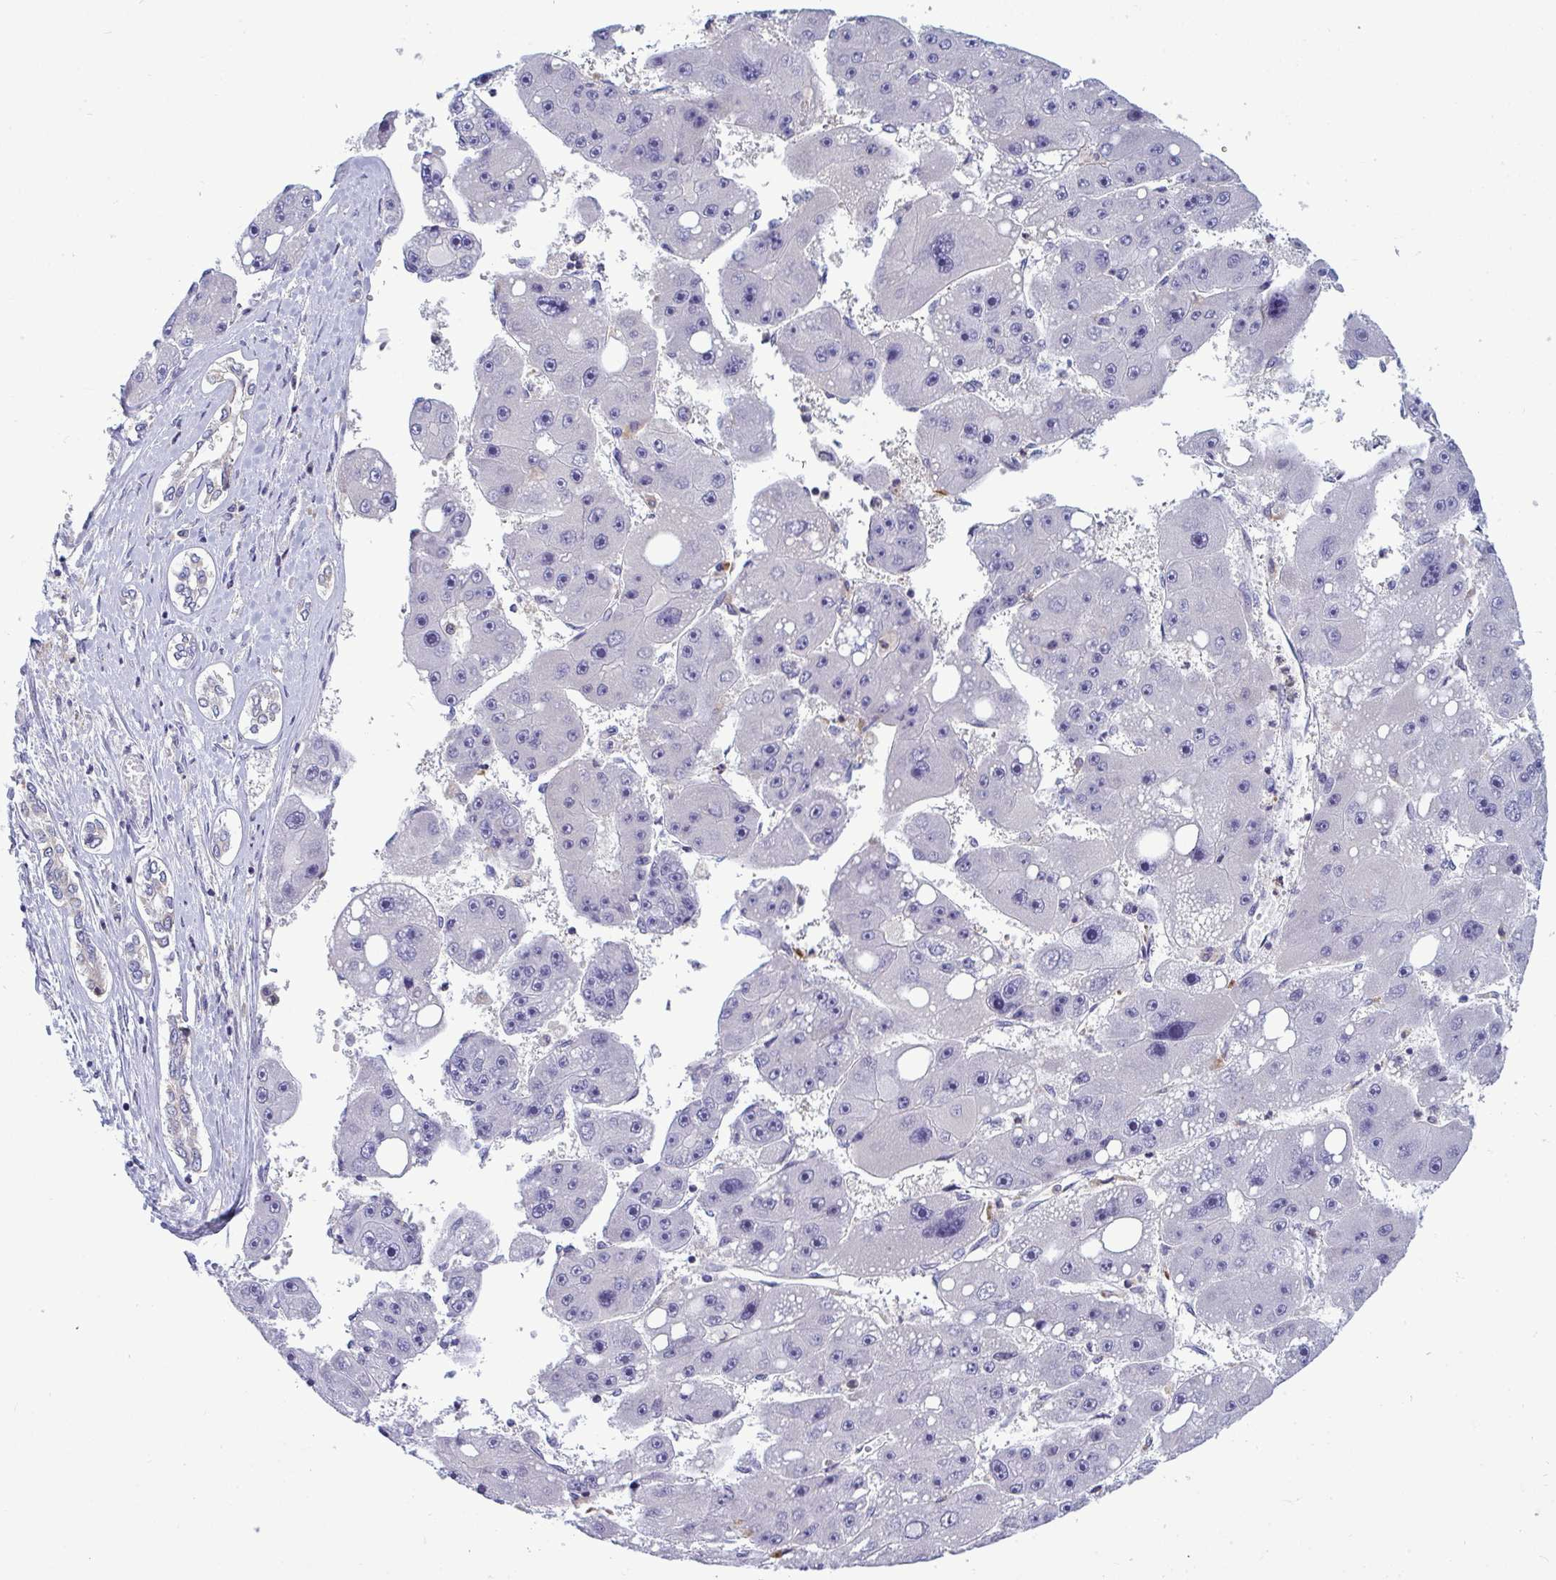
{"staining": {"intensity": "negative", "quantity": "none", "location": "none"}, "tissue": "liver cancer", "cell_type": "Tumor cells", "image_type": "cancer", "snomed": [{"axis": "morphology", "description": "Carcinoma, Hepatocellular, NOS"}, {"axis": "topography", "description": "Liver"}], "caption": "A histopathology image of human hepatocellular carcinoma (liver) is negative for staining in tumor cells.", "gene": "SLC30A6", "patient": {"sex": "female", "age": 61}}